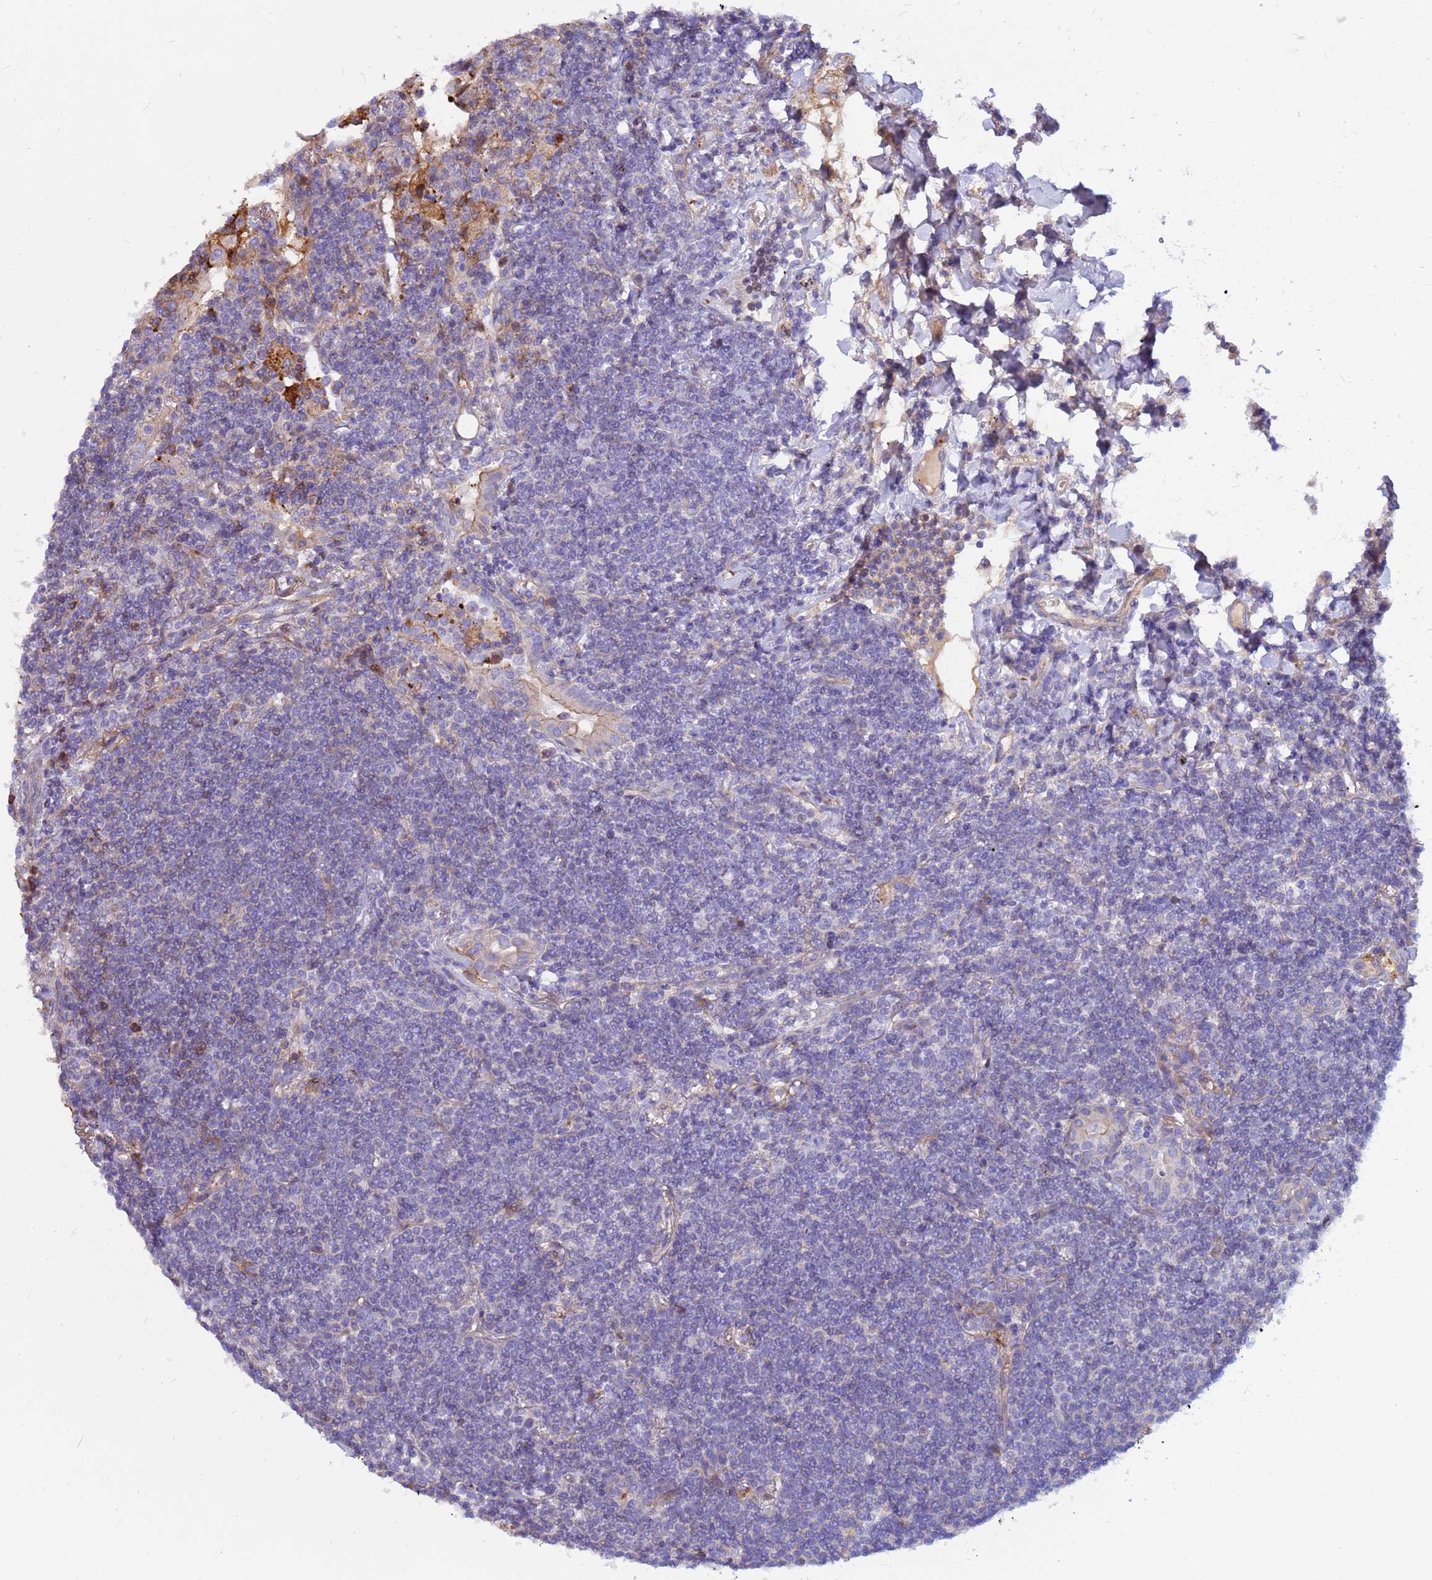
{"staining": {"intensity": "negative", "quantity": "none", "location": "none"}, "tissue": "lymphoma", "cell_type": "Tumor cells", "image_type": "cancer", "snomed": [{"axis": "morphology", "description": "Malignant lymphoma, non-Hodgkin's type, Low grade"}, {"axis": "topography", "description": "Lung"}], "caption": "High power microscopy image of an immunohistochemistry image of lymphoma, revealing no significant expression in tumor cells. (DAB IHC with hematoxylin counter stain).", "gene": "CRHBP", "patient": {"sex": "female", "age": 71}}